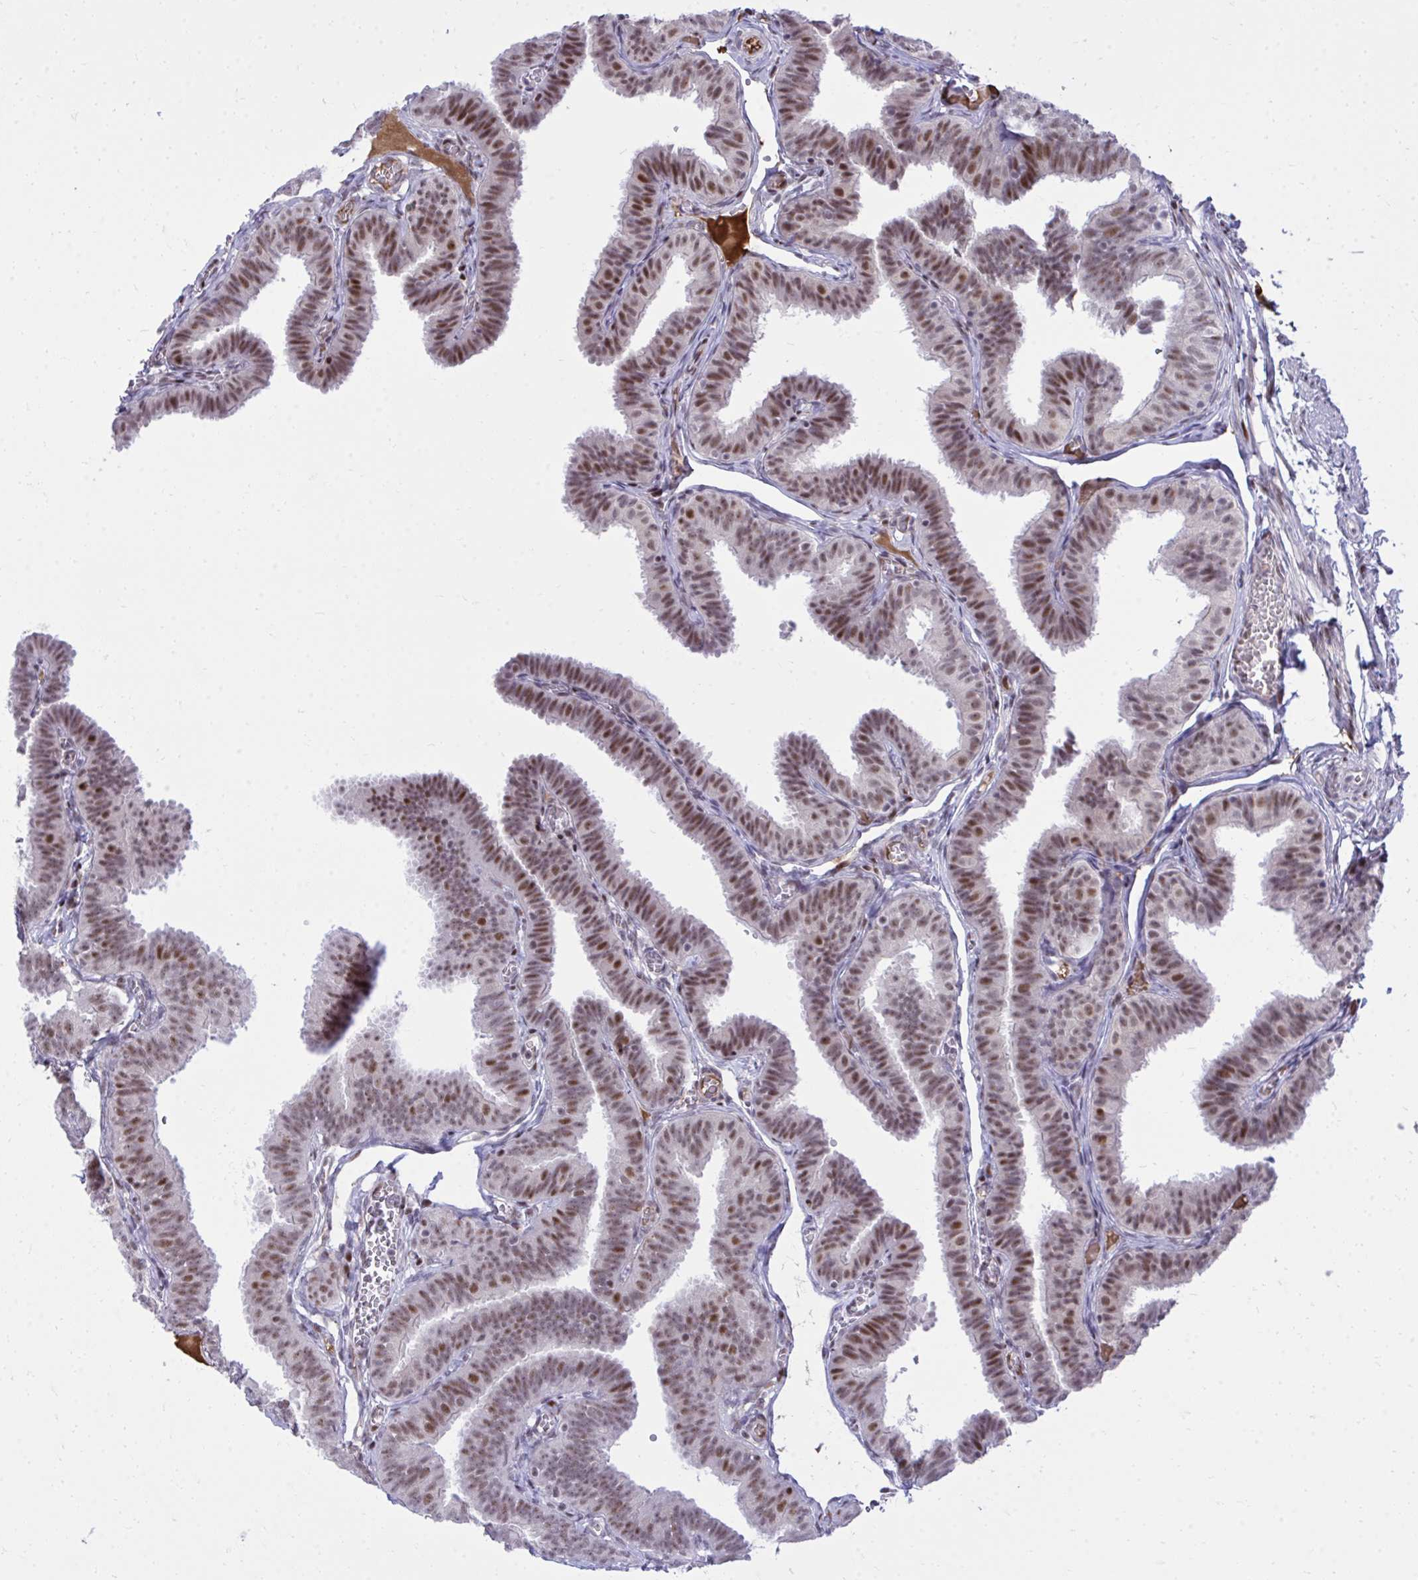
{"staining": {"intensity": "strong", "quantity": "25%-75%", "location": "nuclear"}, "tissue": "fallopian tube", "cell_type": "Glandular cells", "image_type": "normal", "snomed": [{"axis": "morphology", "description": "Normal tissue, NOS"}, {"axis": "topography", "description": "Fallopian tube"}], "caption": "Immunohistochemical staining of normal fallopian tube reveals strong nuclear protein staining in approximately 25%-75% of glandular cells. Immunohistochemistry (ihc) stains the protein in brown and the nuclei are stained blue.", "gene": "C14orf39", "patient": {"sex": "female", "age": 25}}